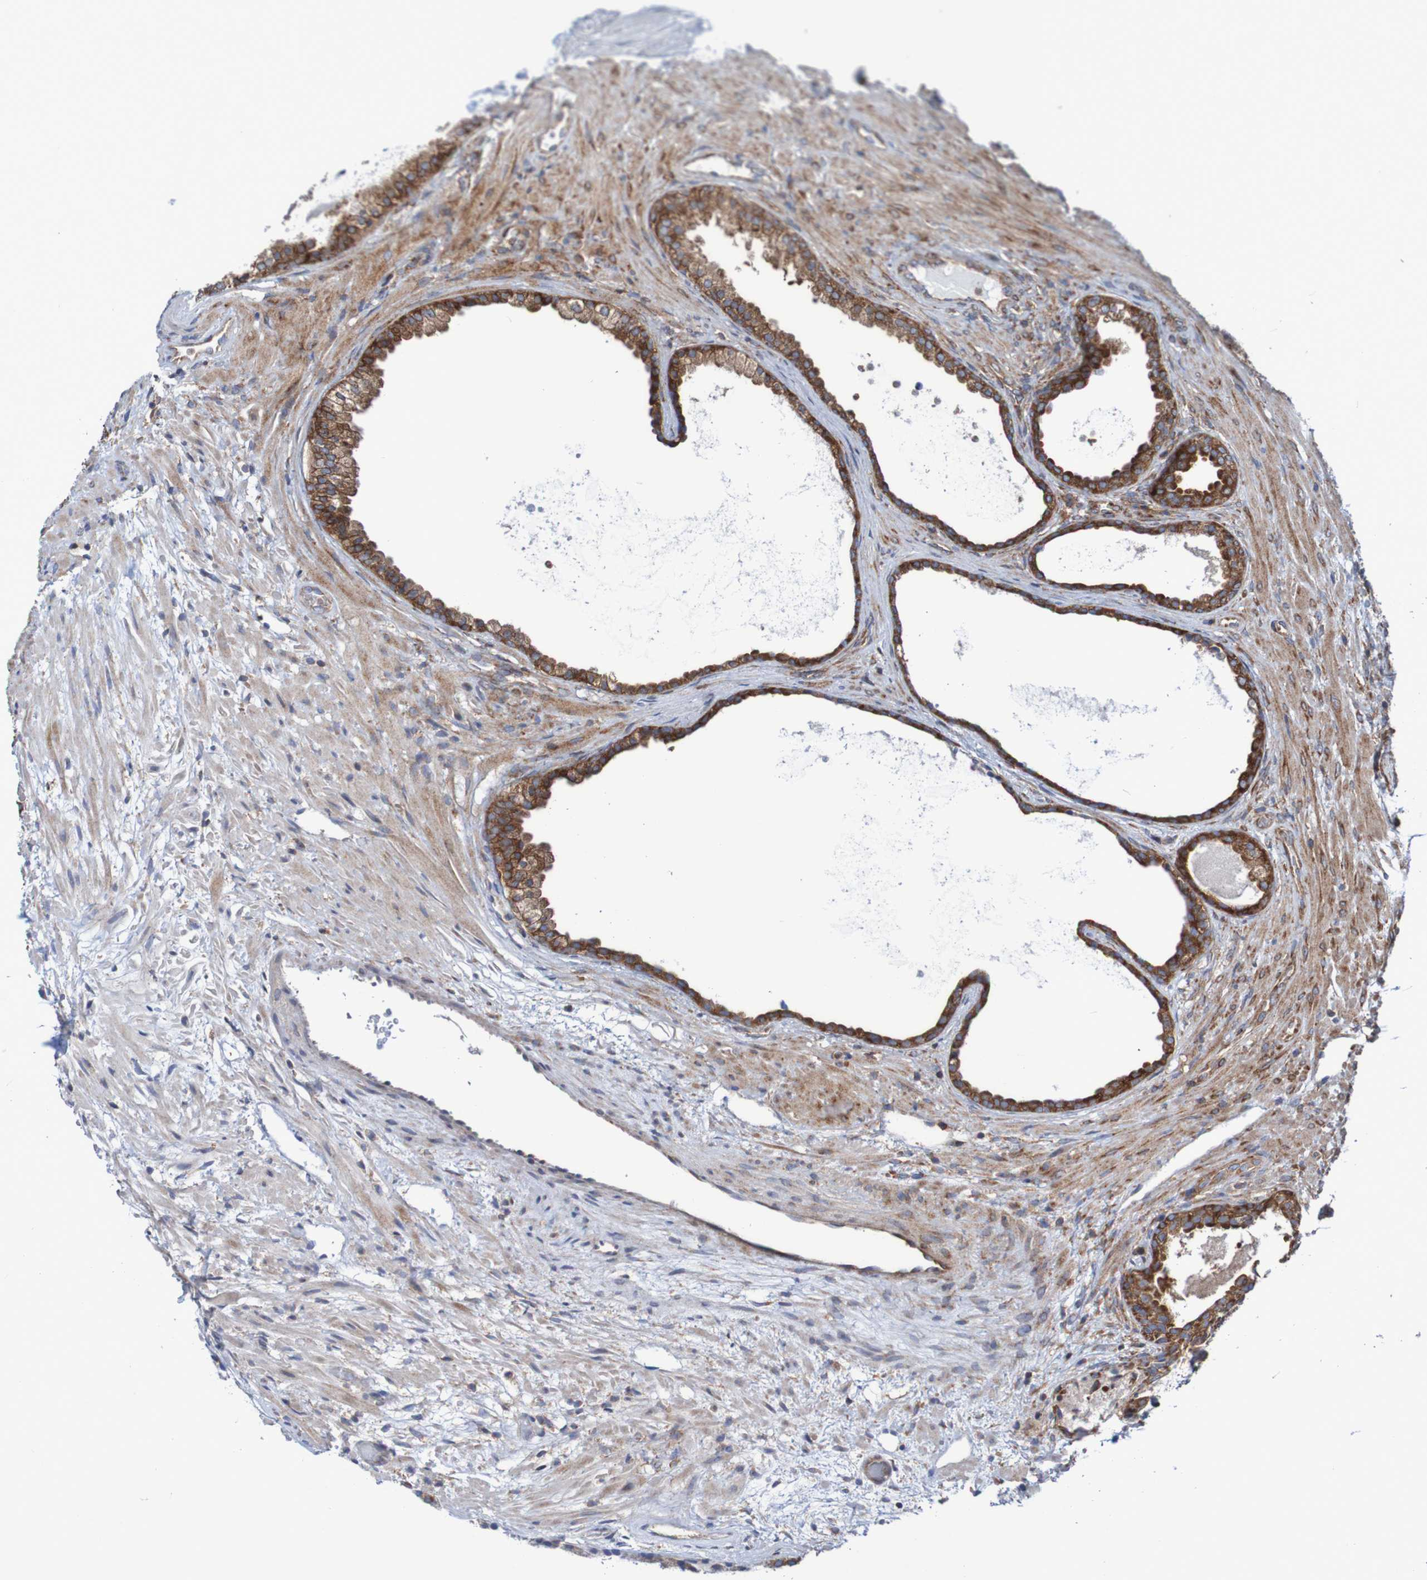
{"staining": {"intensity": "moderate", "quantity": ">75%", "location": "cytoplasmic/membranous"}, "tissue": "prostate", "cell_type": "Glandular cells", "image_type": "normal", "snomed": [{"axis": "morphology", "description": "Normal tissue, NOS"}, {"axis": "topography", "description": "Prostate"}], "caption": "This micrograph shows immunohistochemistry (IHC) staining of benign human prostate, with medium moderate cytoplasmic/membranous expression in approximately >75% of glandular cells.", "gene": "FXR2", "patient": {"sex": "male", "age": 76}}